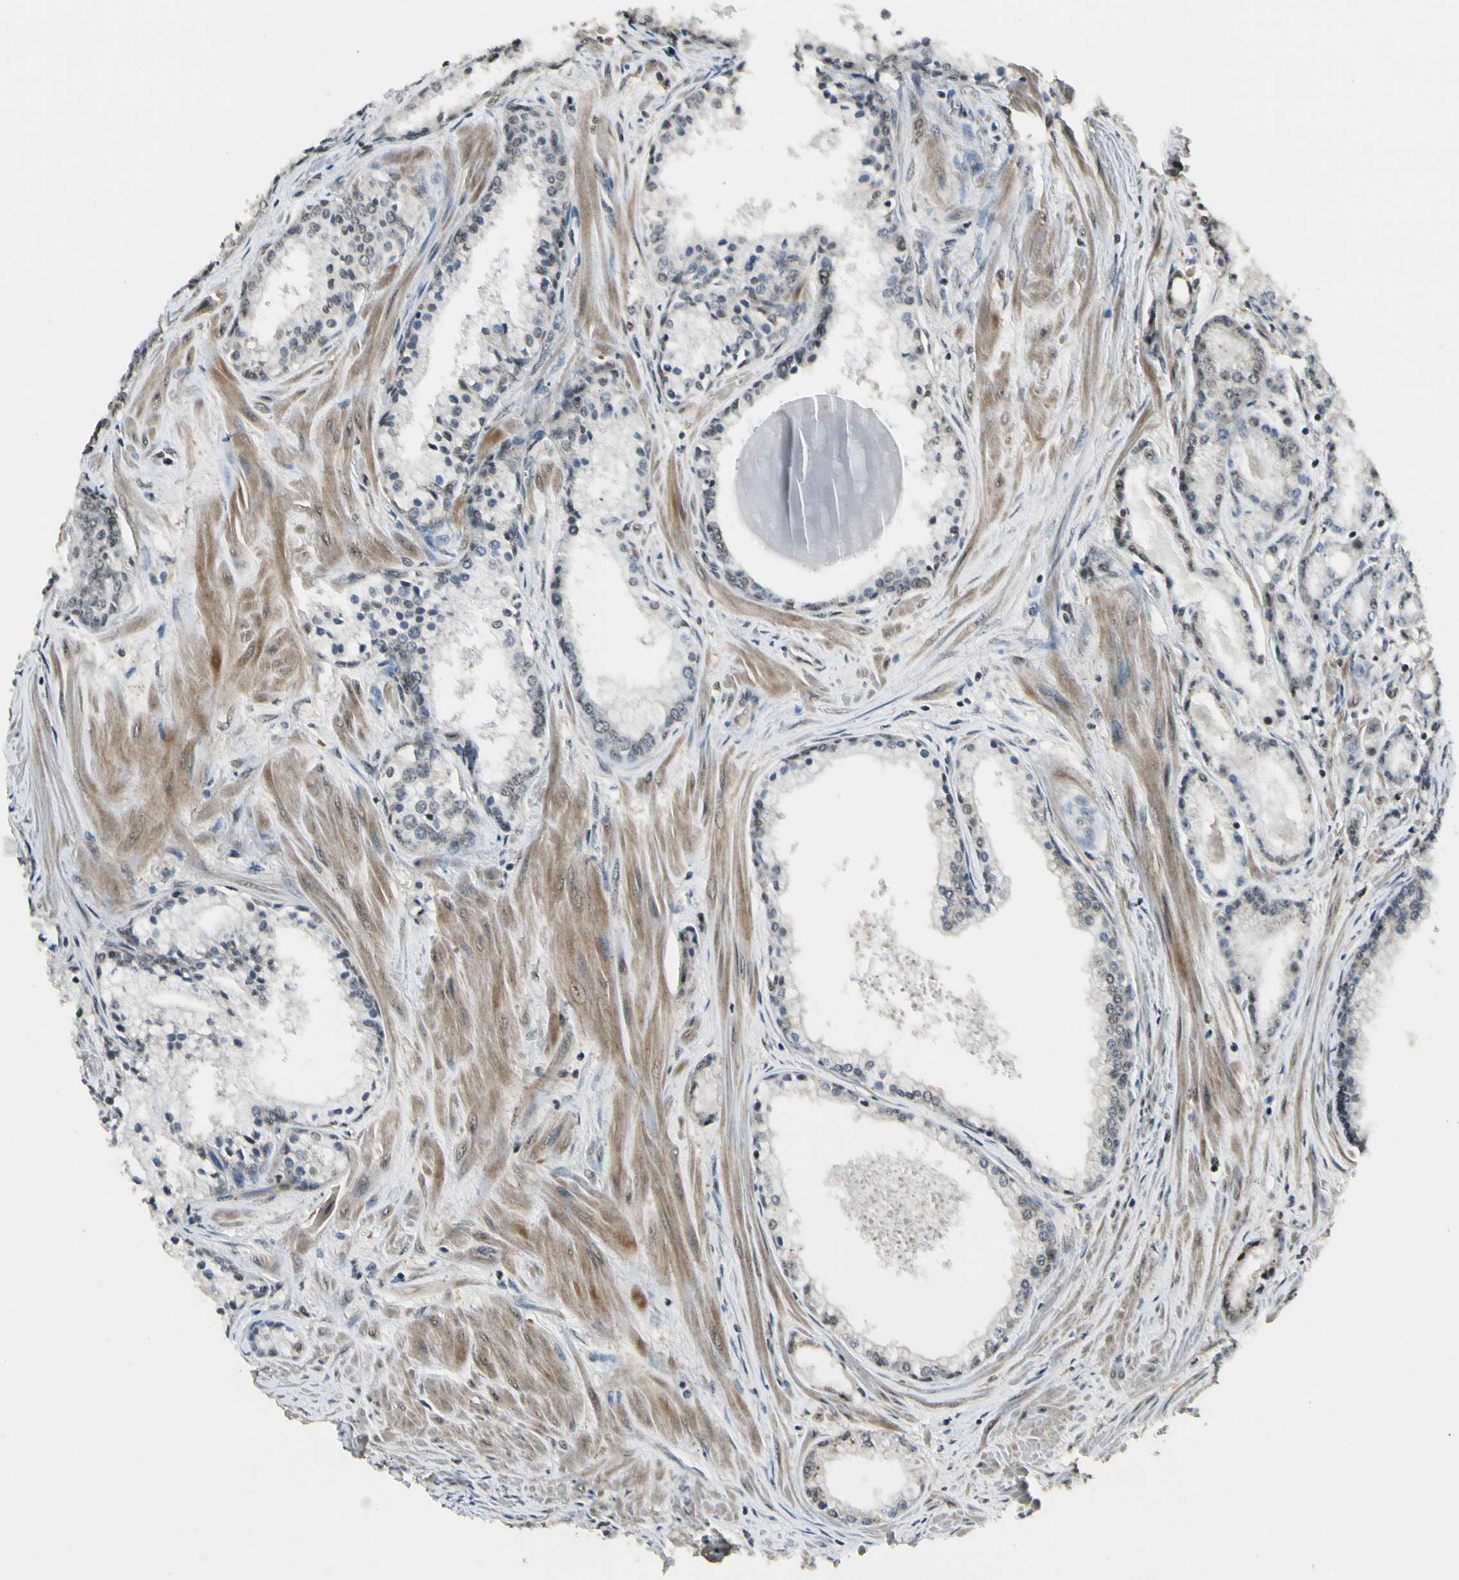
{"staining": {"intensity": "weak", "quantity": ">75%", "location": "cytoplasmic/membranous"}, "tissue": "prostate cancer", "cell_type": "Tumor cells", "image_type": "cancer", "snomed": [{"axis": "morphology", "description": "Adenocarcinoma, High grade"}, {"axis": "topography", "description": "Prostate"}], "caption": "High-power microscopy captured an immunohistochemistry (IHC) image of prostate cancer, revealing weak cytoplasmic/membranous expression in about >75% of tumor cells. (DAB (3,3'-diaminobenzidine) = brown stain, brightfield microscopy at high magnification).", "gene": "MCPH1", "patient": {"sex": "male", "age": 61}}